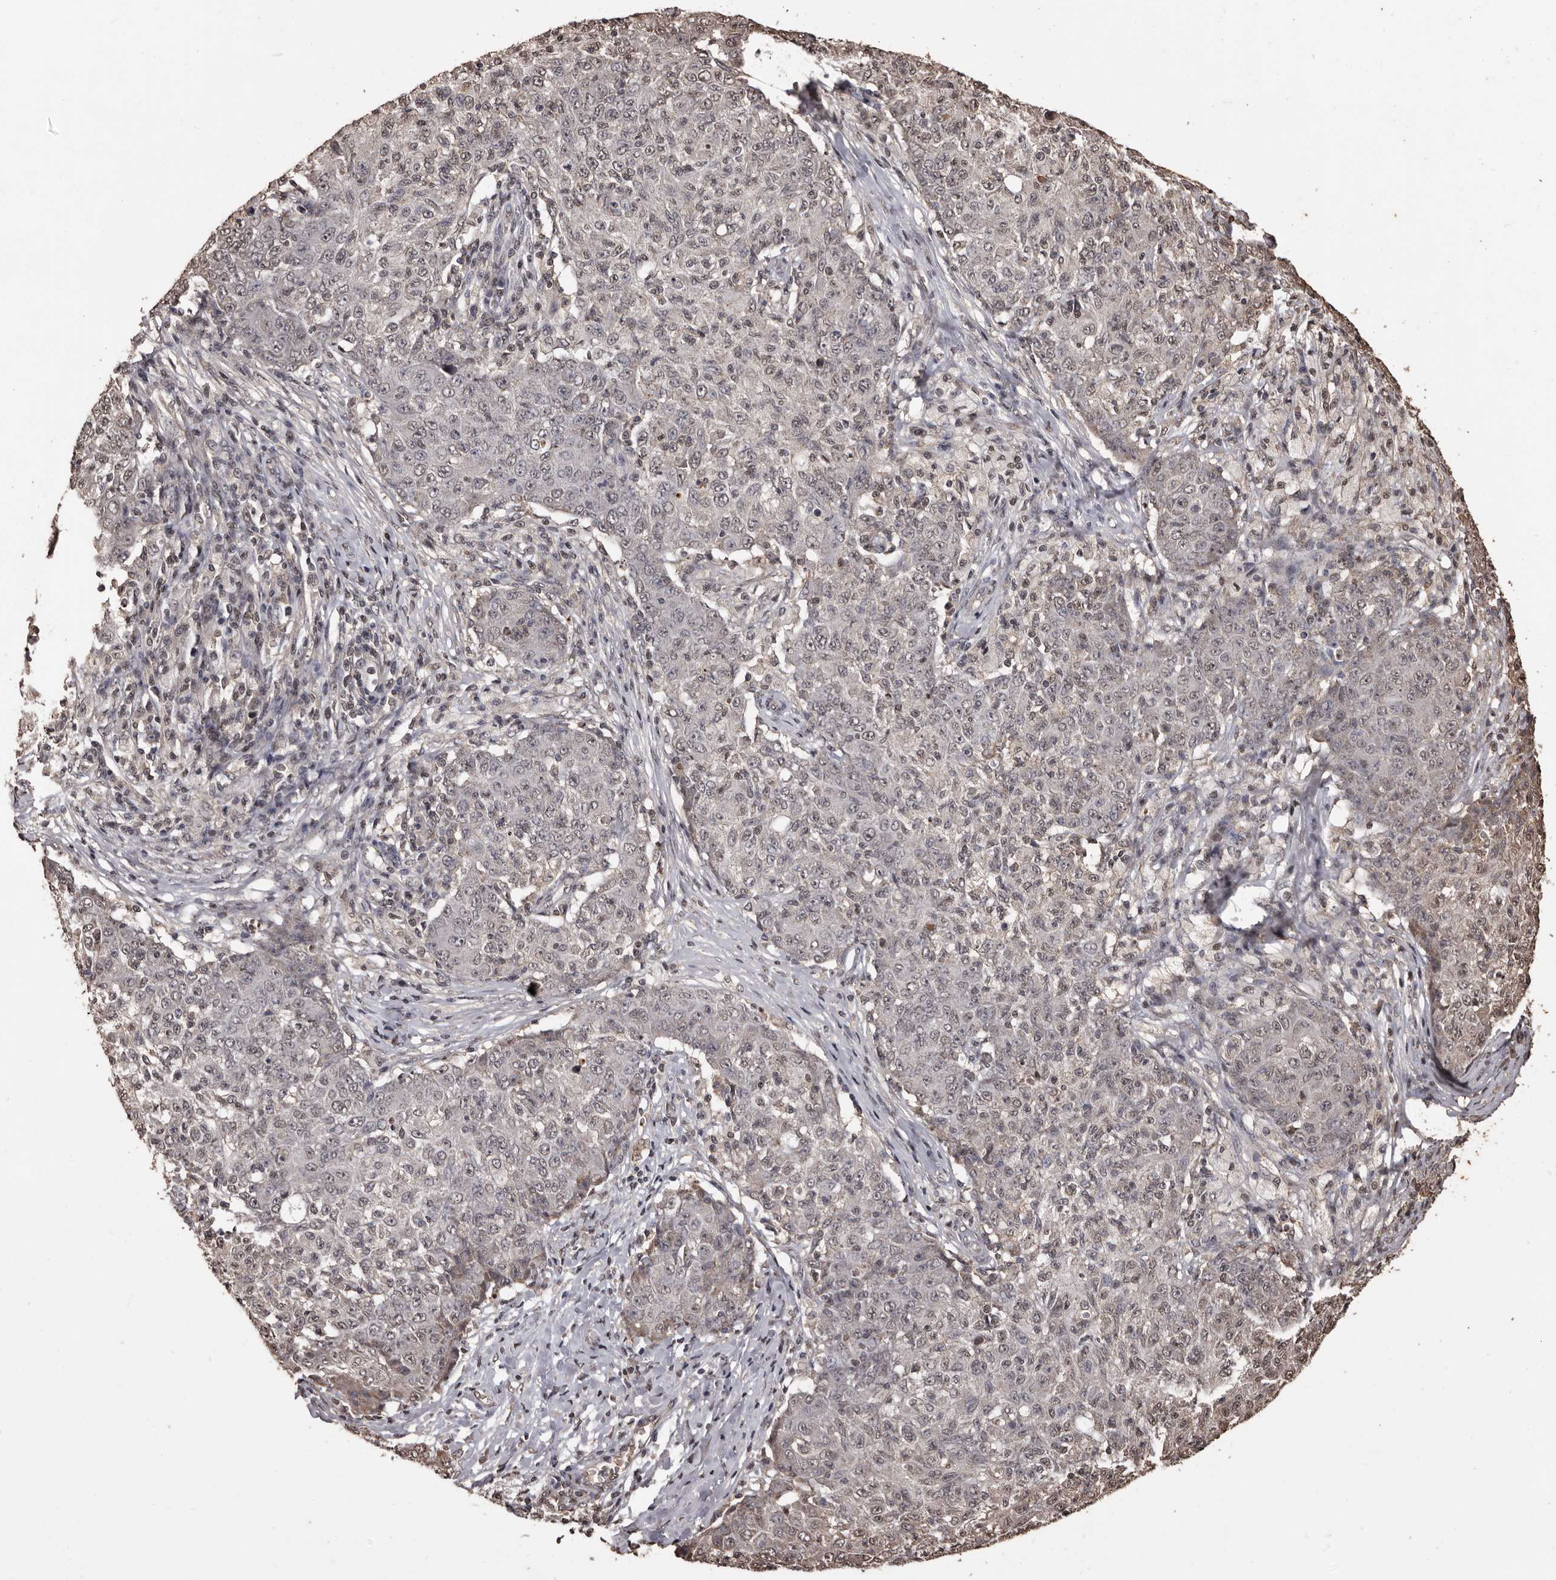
{"staining": {"intensity": "weak", "quantity": "<25%", "location": "cytoplasmic/membranous,nuclear"}, "tissue": "ovarian cancer", "cell_type": "Tumor cells", "image_type": "cancer", "snomed": [{"axis": "morphology", "description": "Carcinoma, endometroid"}, {"axis": "topography", "description": "Ovary"}], "caption": "Immunohistochemistry micrograph of endometroid carcinoma (ovarian) stained for a protein (brown), which demonstrates no positivity in tumor cells.", "gene": "NAV1", "patient": {"sex": "female", "age": 42}}